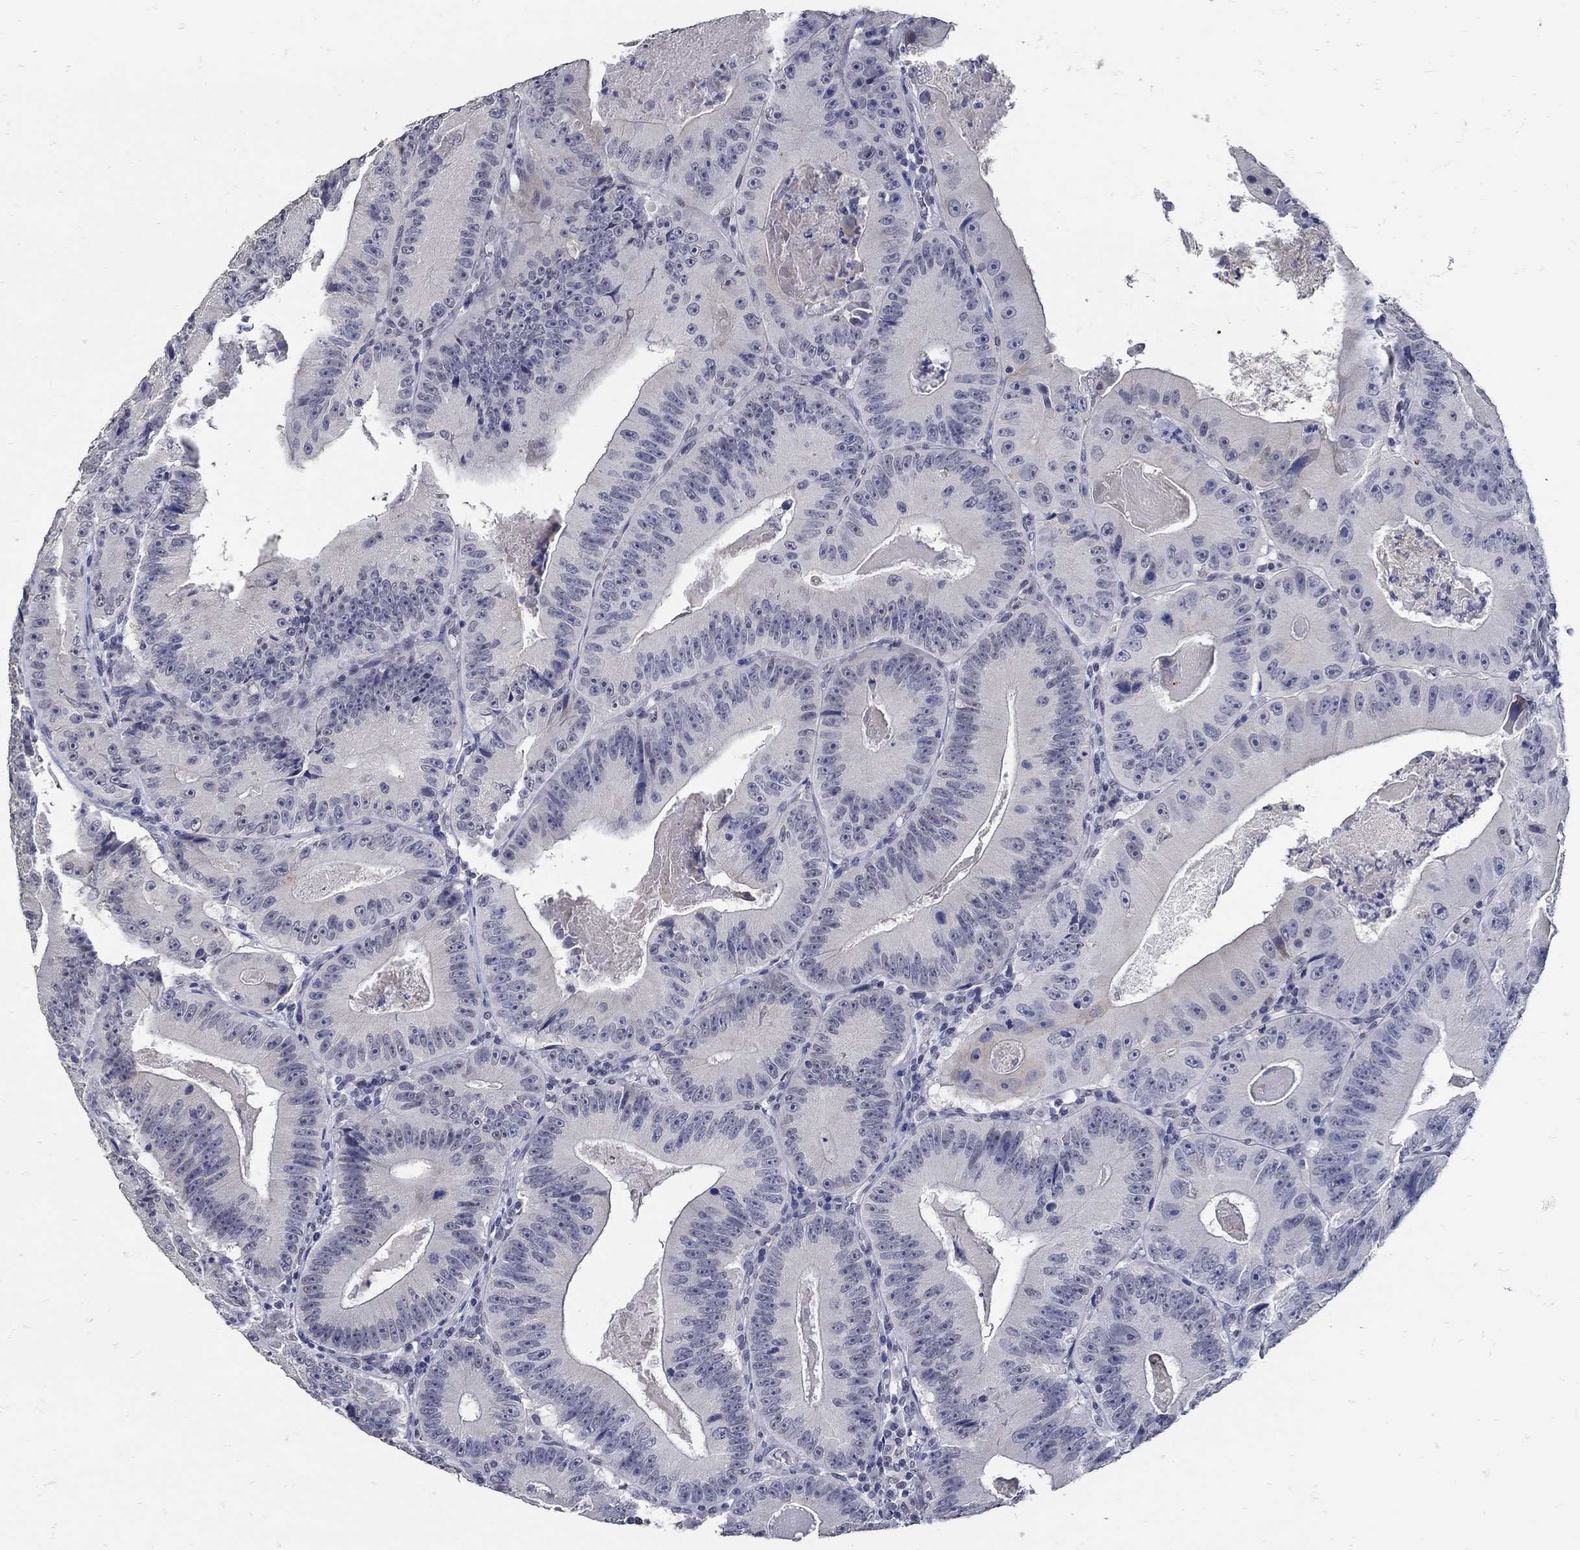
{"staining": {"intensity": "negative", "quantity": "none", "location": "none"}, "tissue": "colorectal cancer", "cell_type": "Tumor cells", "image_type": "cancer", "snomed": [{"axis": "morphology", "description": "Adenocarcinoma, NOS"}, {"axis": "topography", "description": "Colon"}], "caption": "Immunohistochemical staining of colorectal cancer shows no significant expression in tumor cells. (DAB immunohistochemistry (IHC) visualized using brightfield microscopy, high magnification).", "gene": "KCNN3", "patient": {"sex": "female", "age": 86}}